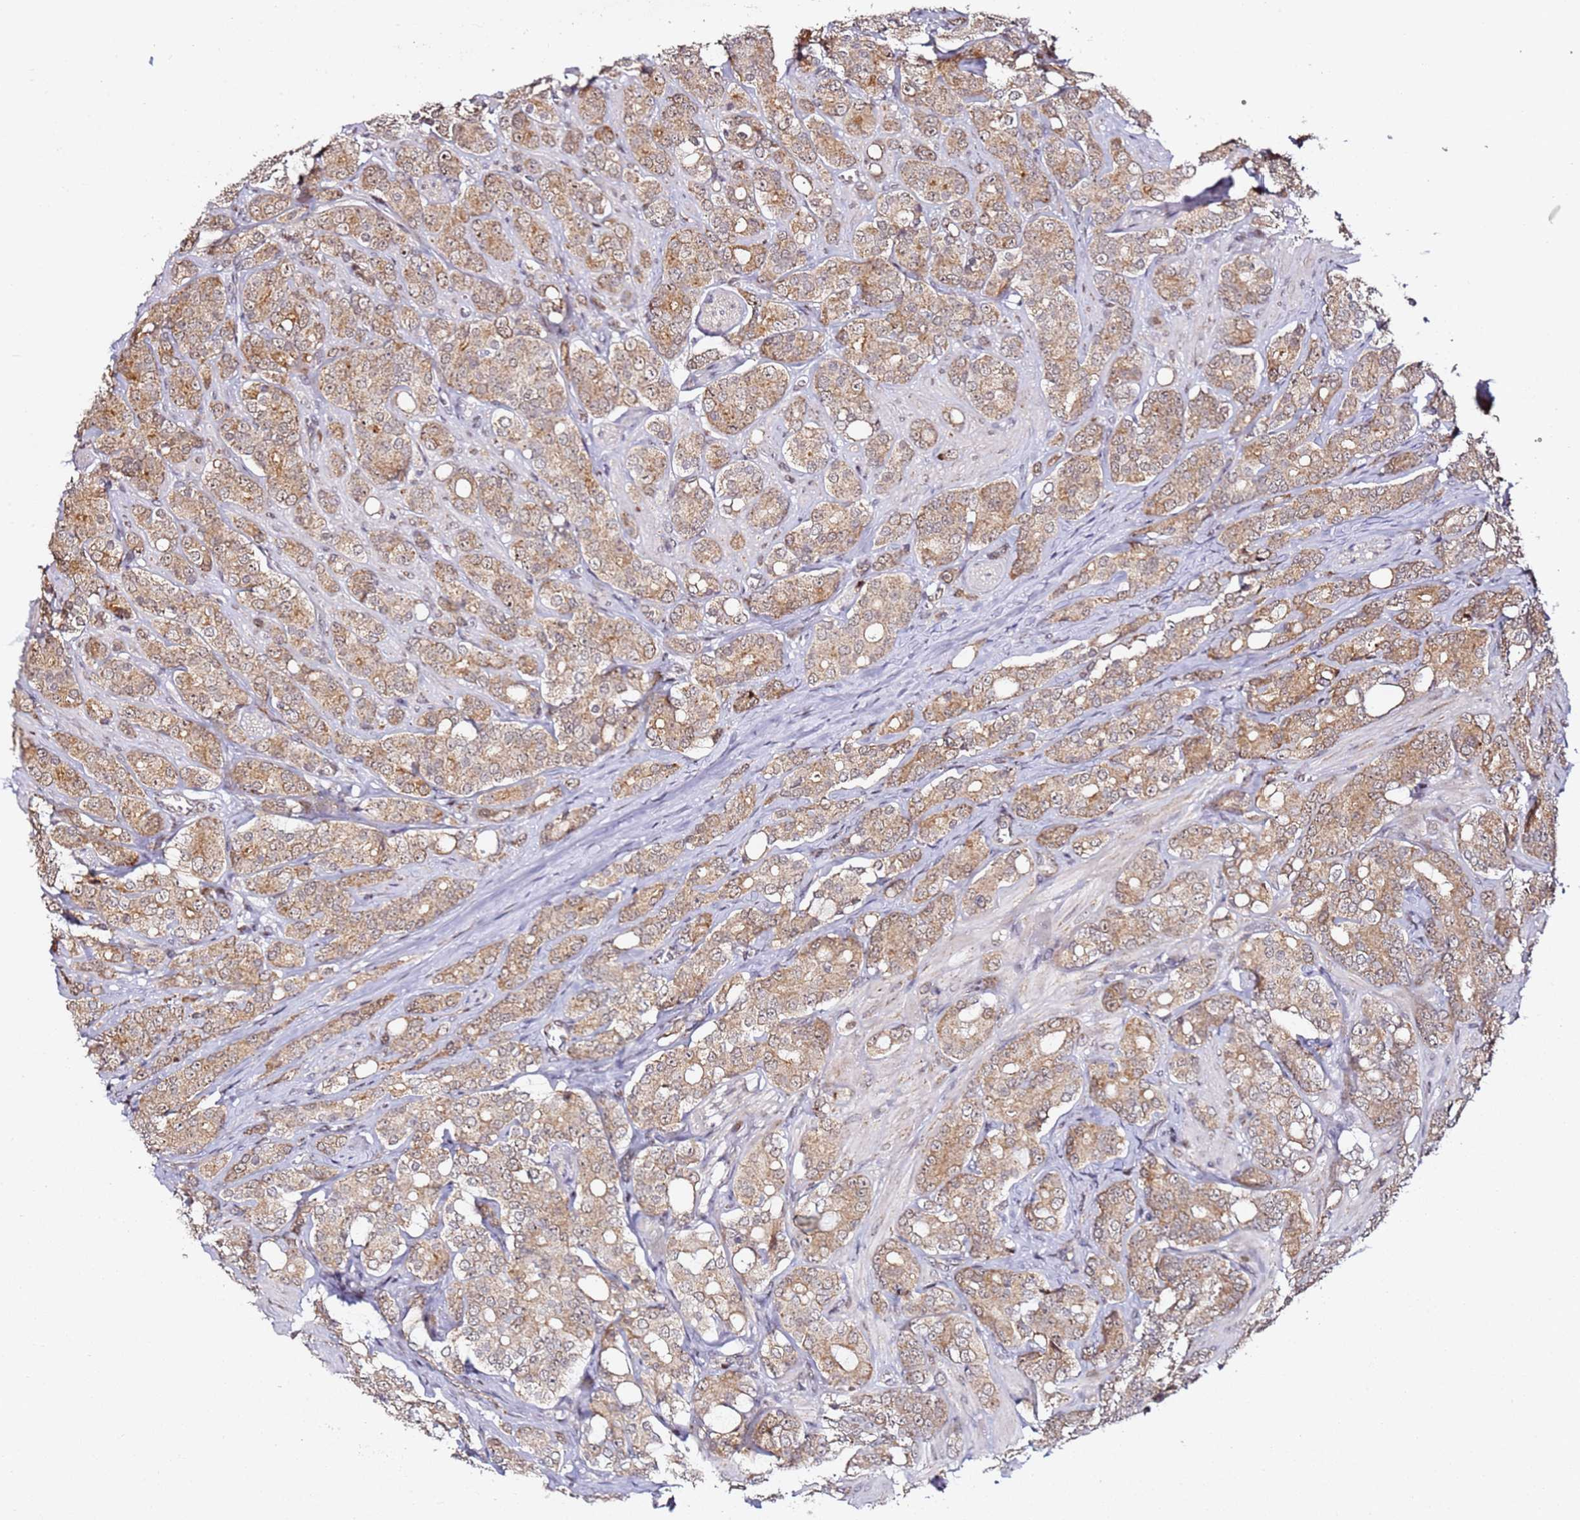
{"staining": {"intensity": "moderate", "quantity": ">75%", "location": "cytoplasmic/membranous"}, "tissue": "prostate cancer", "cell_type": "Tumor cells", "image_type": "cancer", "snomed": [{"axis": "morphology", "description": "Adenocarcinoma, High grade"}, {"axis": "topography", "description": "Prostate"}], "caption": "Immunohistochemistry (IHC) staining of adenocarcinoma (high-grade) (prostate), which reveals medium levels of moderate cytoplasmic/membranous staining in about >75% of tumor cells indicating moderate cytoplasmic/membranous protein staining. The staining was performed using DAB (brown) for protein detection and nuclei were counterstained in hematoxylin (blue).", "gene": "TP53AIP1", "patient": {"sex": "male", "age": 62}}